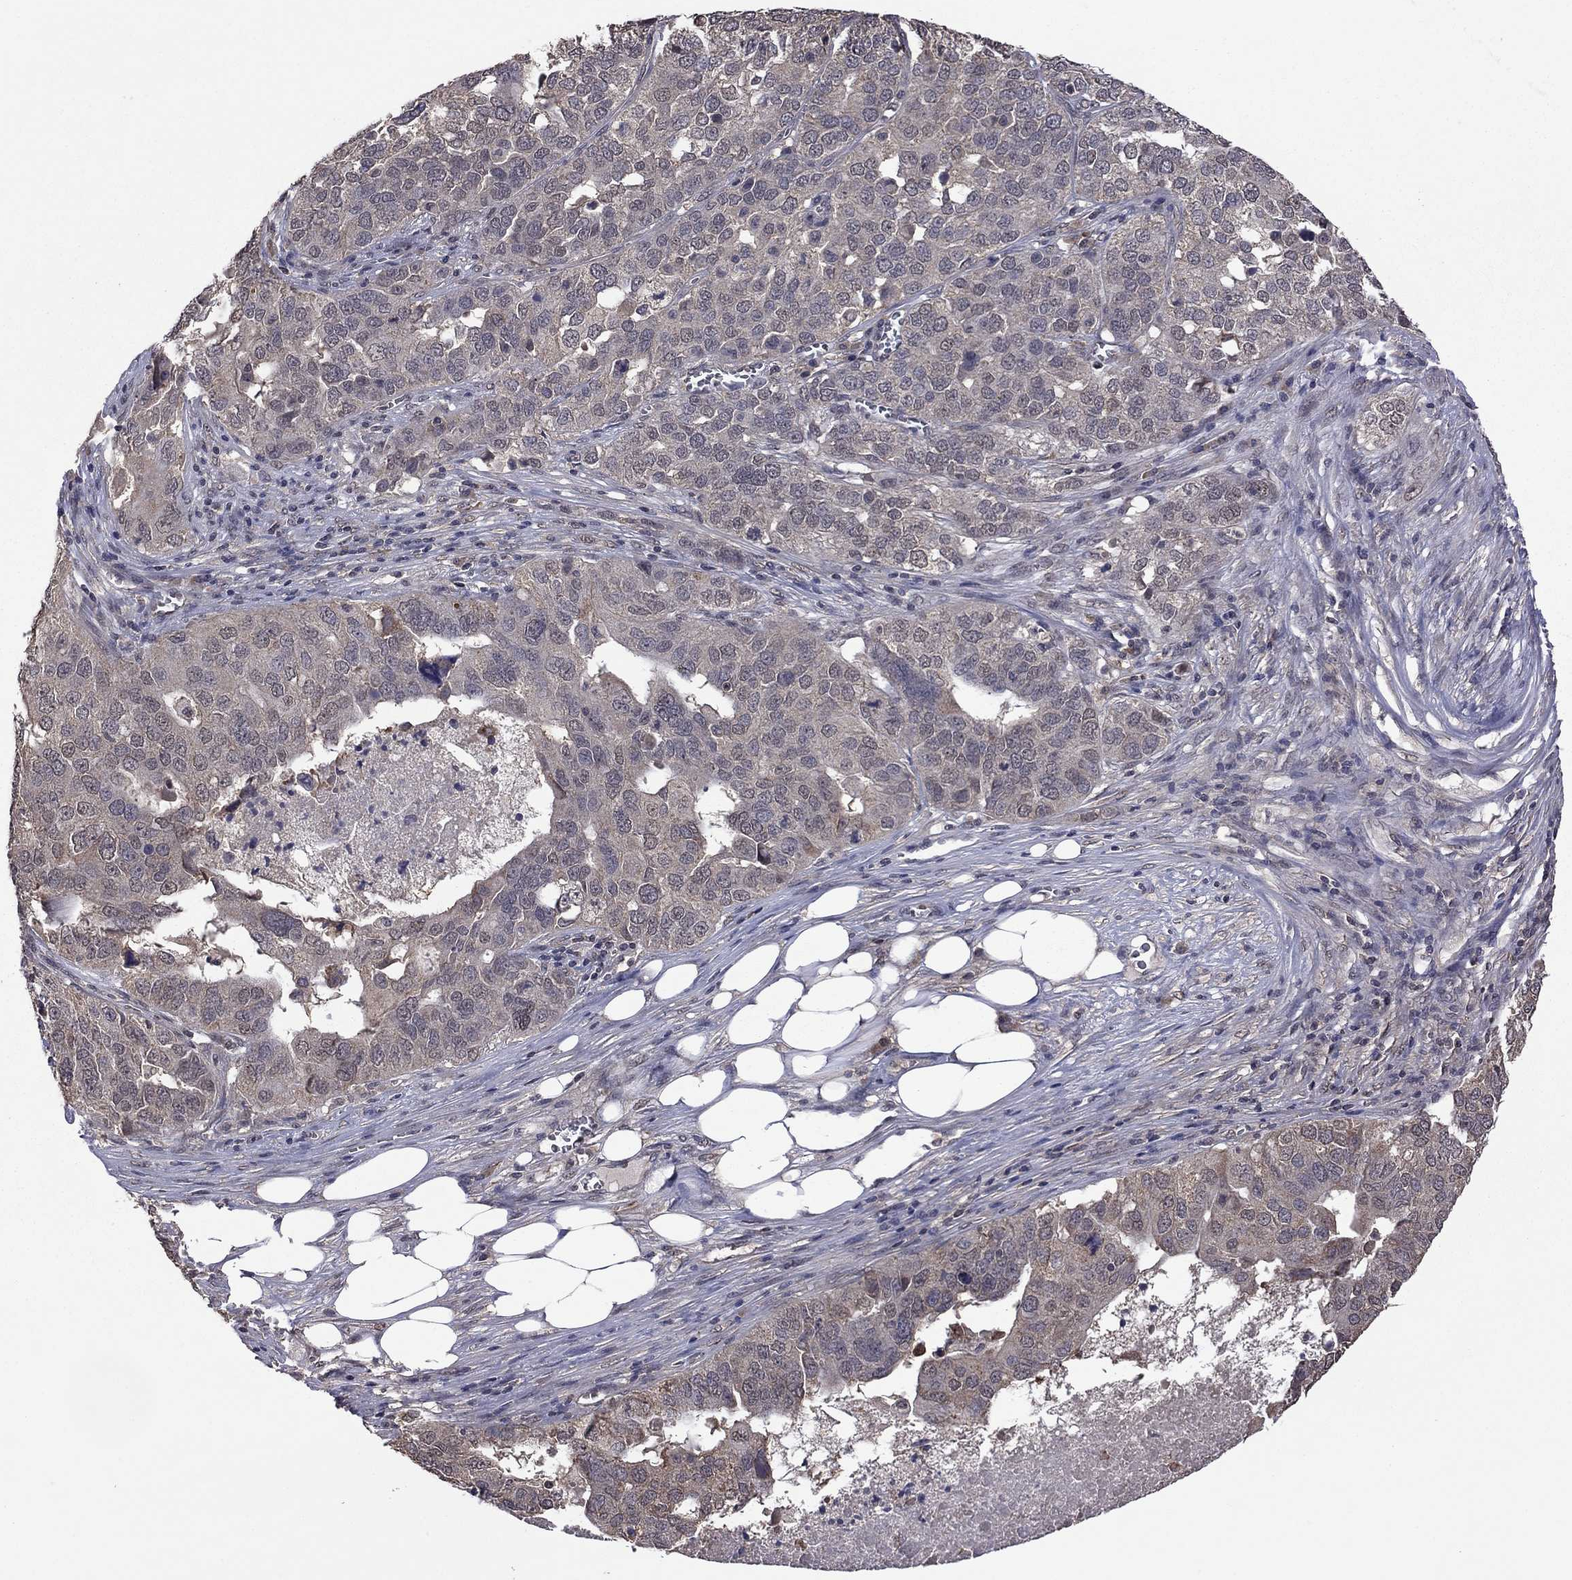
{"staining": {"intensity": "weak", "quantity": "<25%", "location": "cytoplasmic/membranous"}, "tissue": "ovarian cancer", "cell_type": "Tumor cells", "image_type": "cancer", "snomed": [{"axis": "morphology", "description": "Carcinoma, endometroid"}, {"axis": "topography", "description": "Soft tissue"}, {"axis": "topography", "description": "Ovary"}], "caption": "An image of ovarian endometroid carcinoma stained for a protein demonstrates no brown staining in tumor cells.", "gene": "TSNARE1", "patient": {"sex": "female", "age": 52}}